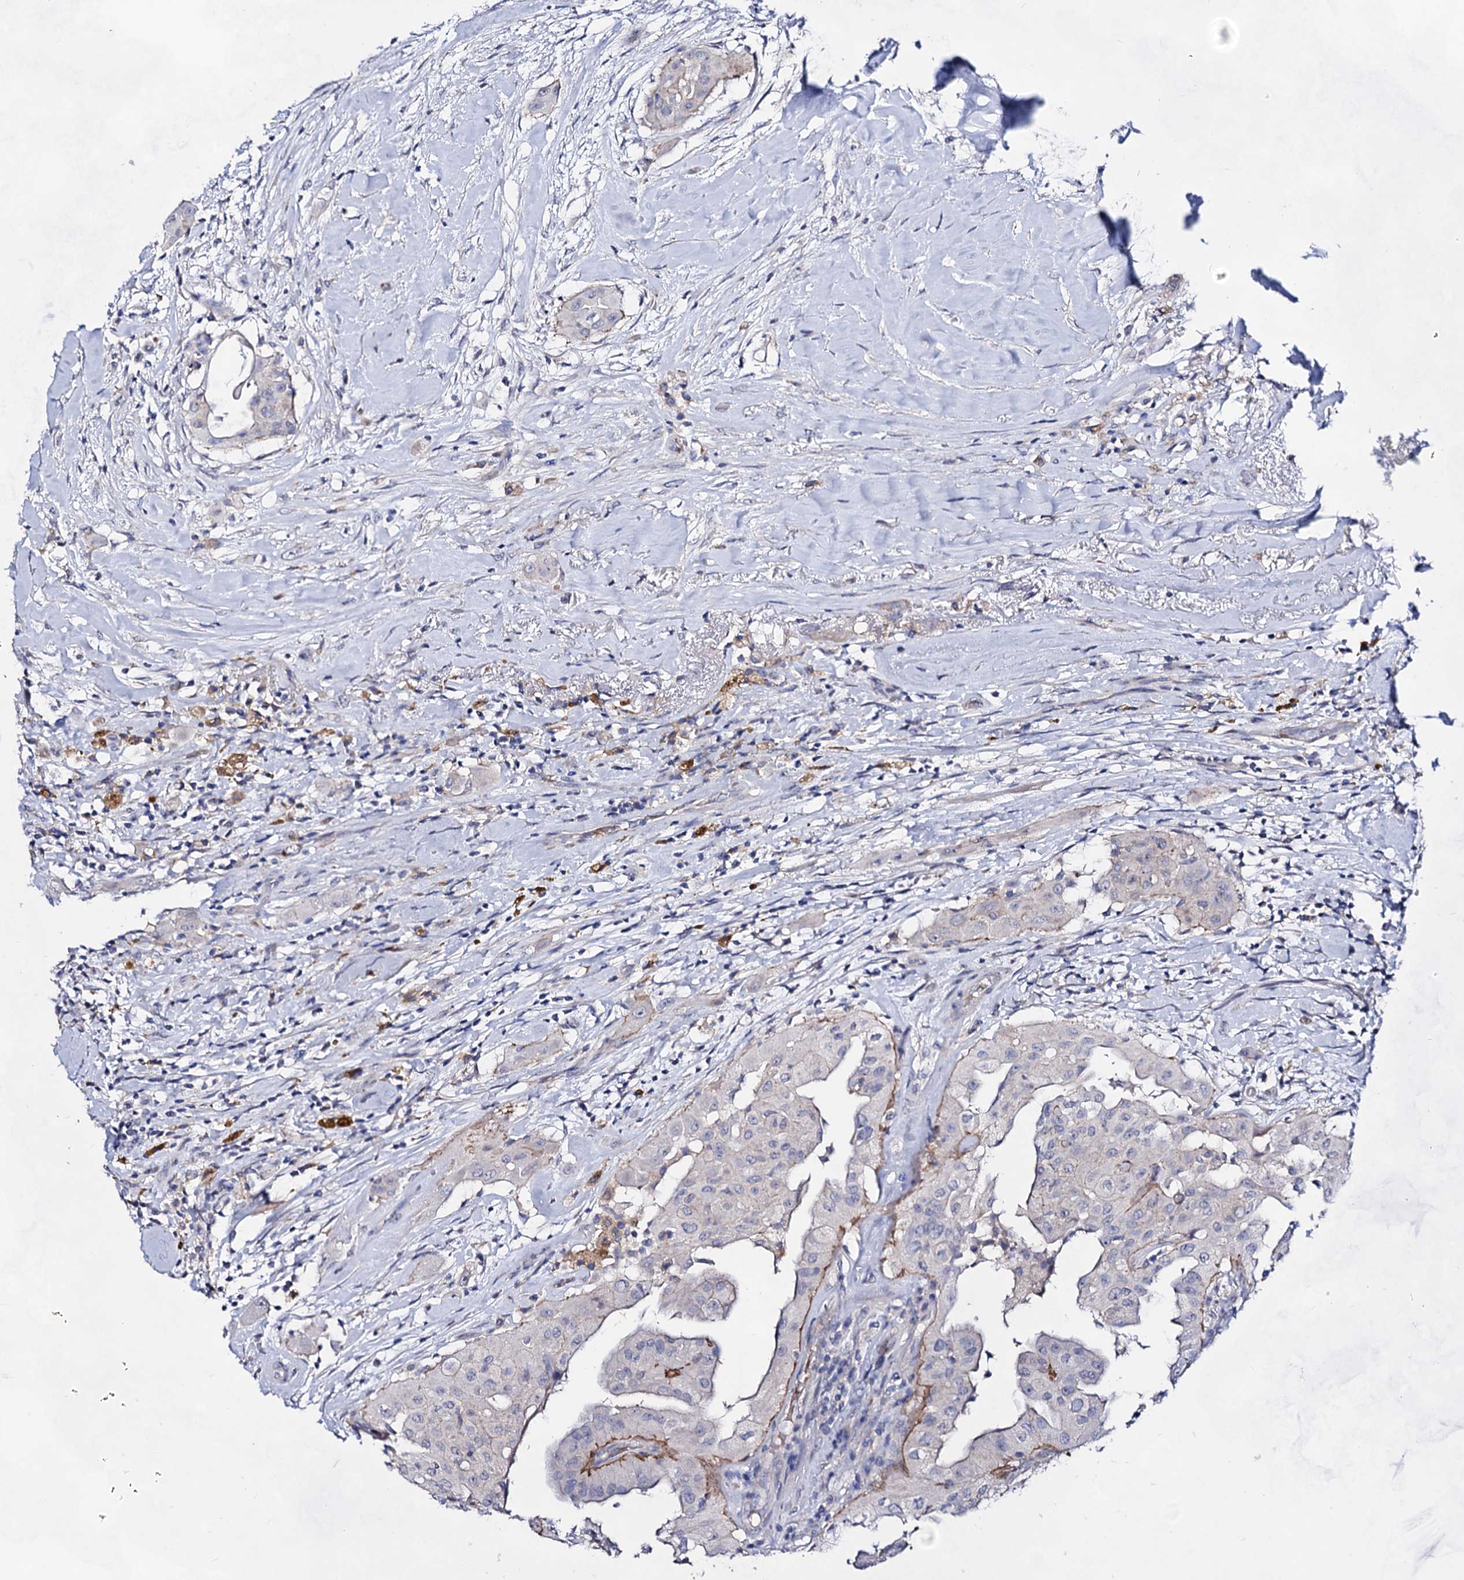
{"staining": {"intensity": "moderate", "quantity": "<25%", "location": "cytoplasmic/membranous"}, "tissue": "thyroid cancer", "cell_type": "Tumor cells", "image_type": "cancer", "snomed": [{"axis": "morphology", "description": "Papillary adenocarcinoma, NOS"}, {"axis": "topography", "description": "Thyroid gland"}], "caption": "This photomicrograph displays IHC staining of thyroid papillary adenocarcinoma, with low moderate cytoplasmic/membranous staining in approximately <25% of tumor cells.", "gene": "PLIN1", "patient": {"sex": "female", "age": 59}}